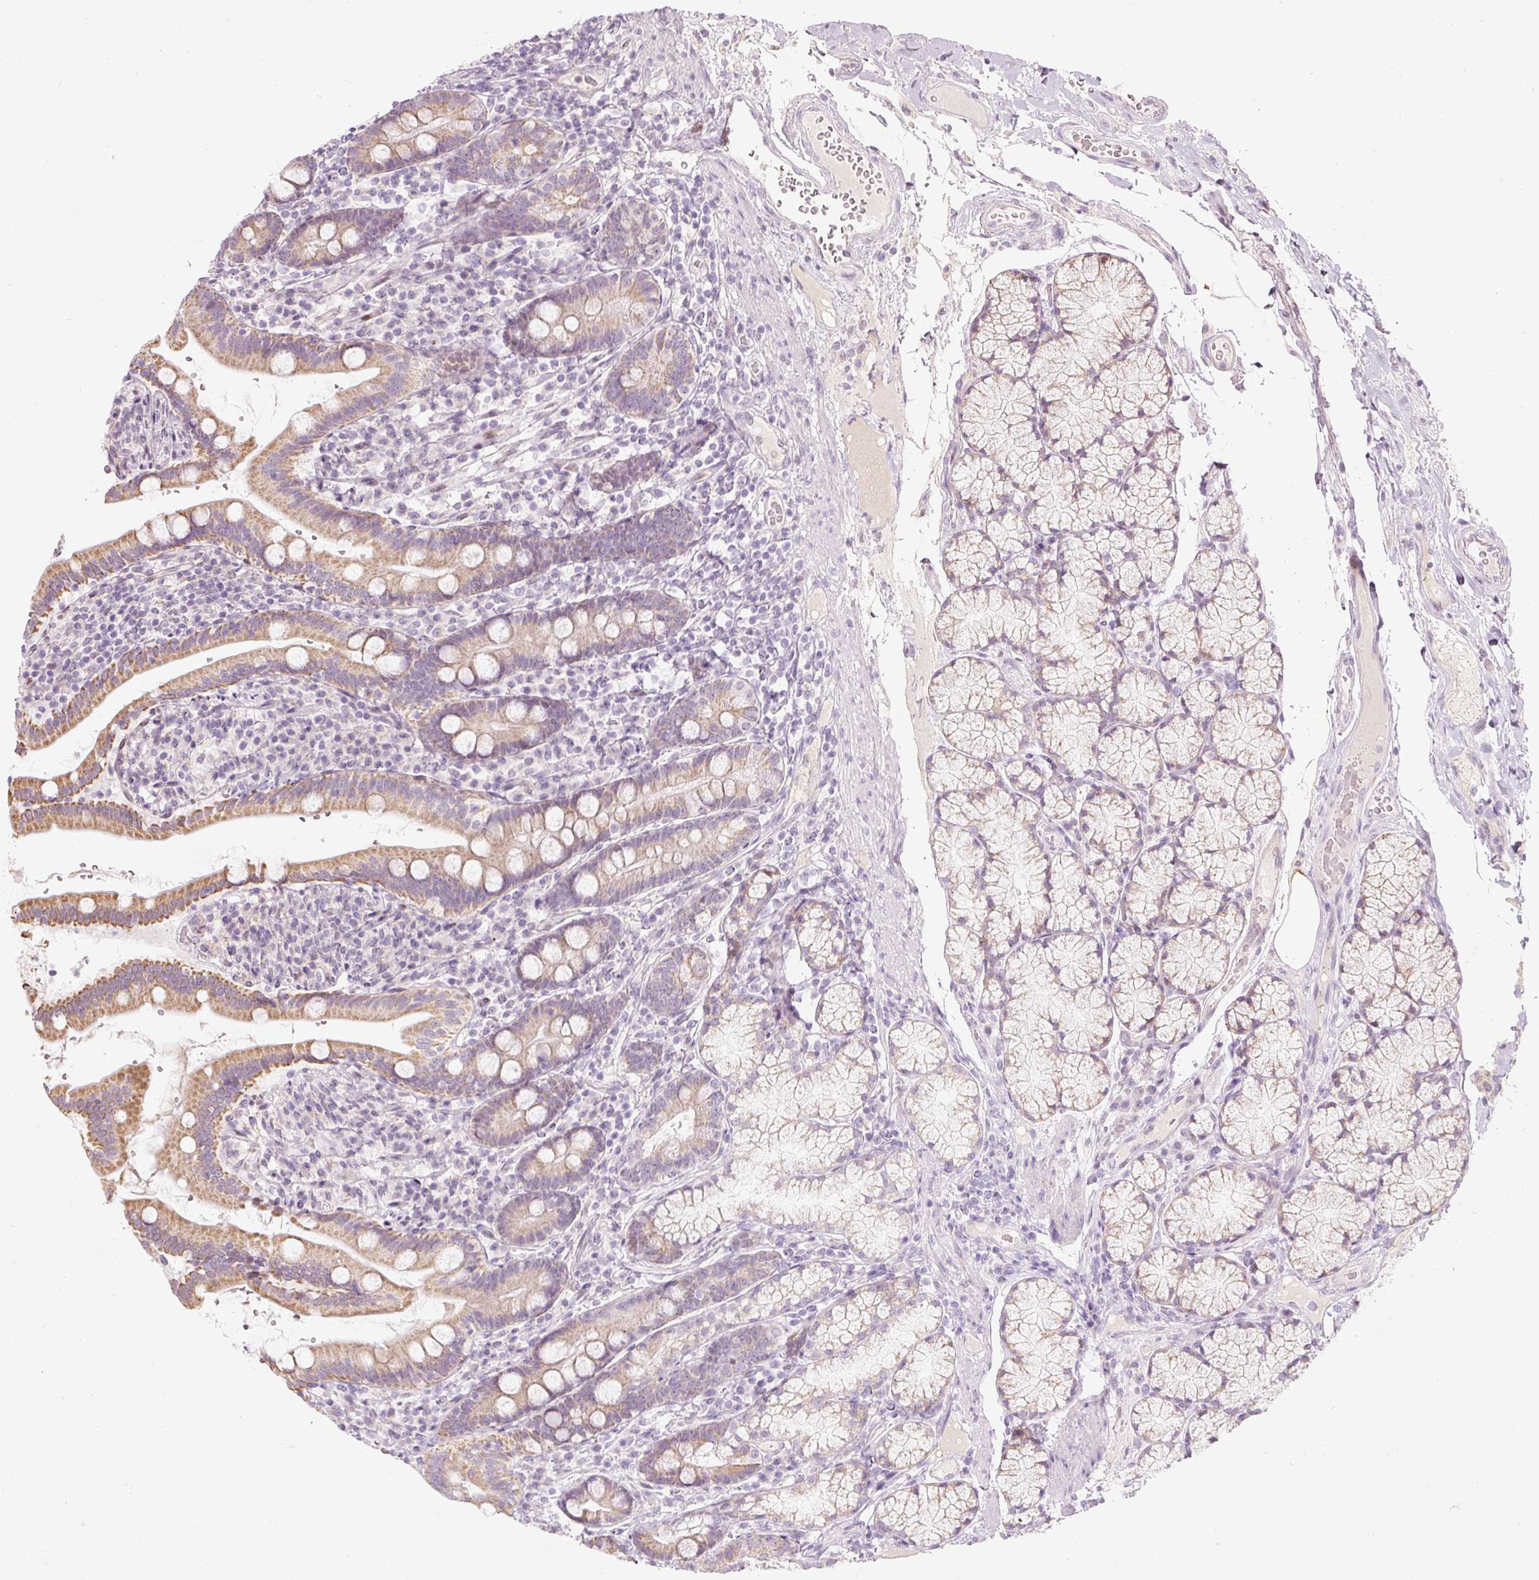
{"staining": {"intensity": "moderate", "quantity": ">75%", "location": "cytoplasmic/membranous"}, "tissue": "duodenum", "cell_type": "Glandular cells", "image_type": "normal", "snomed": [{"axis": "morphology", "description": "Normal tissue, NOS"}, {"axis": "topography", "description": "Duodenum"}], "caption": "The micrograph displays immunohistochemical staining of normal duodenum. There is moderate cytoplasmic/membranous expression is appreciated in approximately >75% of glandular cells. The staining was performed using DAB (3,3'-diaminobenzidine), with brown indicating positive protein expression. Nuclei are stained blue with hematoxylin.", "gene": "RNF39", "patient": {"sex": "female", "age": 67}}